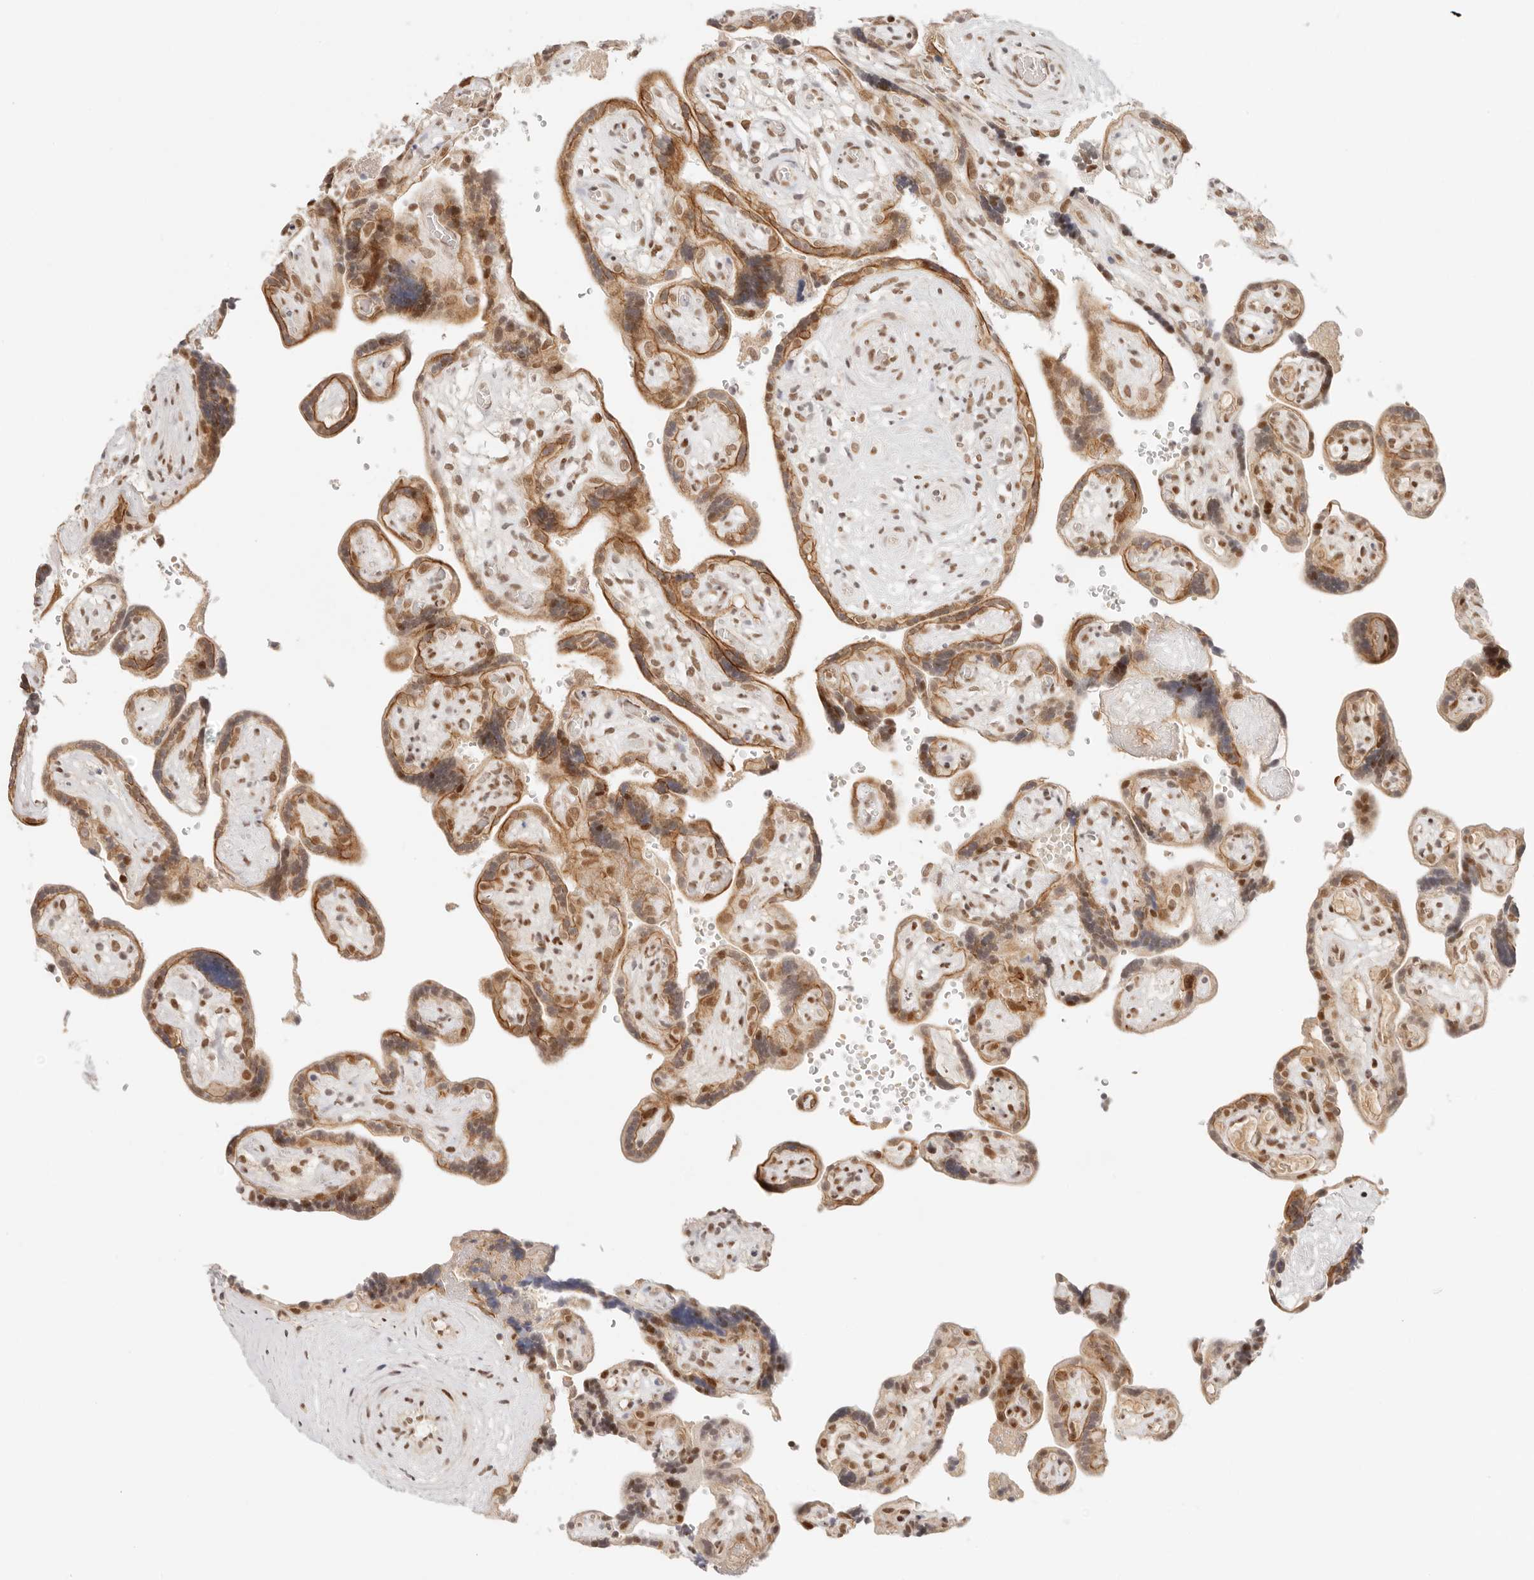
{"staining": {"intensity": "strong", "quantity": ">75%", "location": "nuclear"}, "tissue": "placenta", "cell_type": "Decidual cells", "image_type": "normal", "snomed": [{"axis": "morphology", "description": "Normal tissue, NOS"}, {"axis": "topography", "description": "Placenta"}], "caption": "This micrograph demonstrates IHC staining of unremarkable placenta, with high strong nuclear positivity in approximately >75% of decidual cells.", "gene": "HOXC5", "patient": {"sex": "female", "age": 30}}